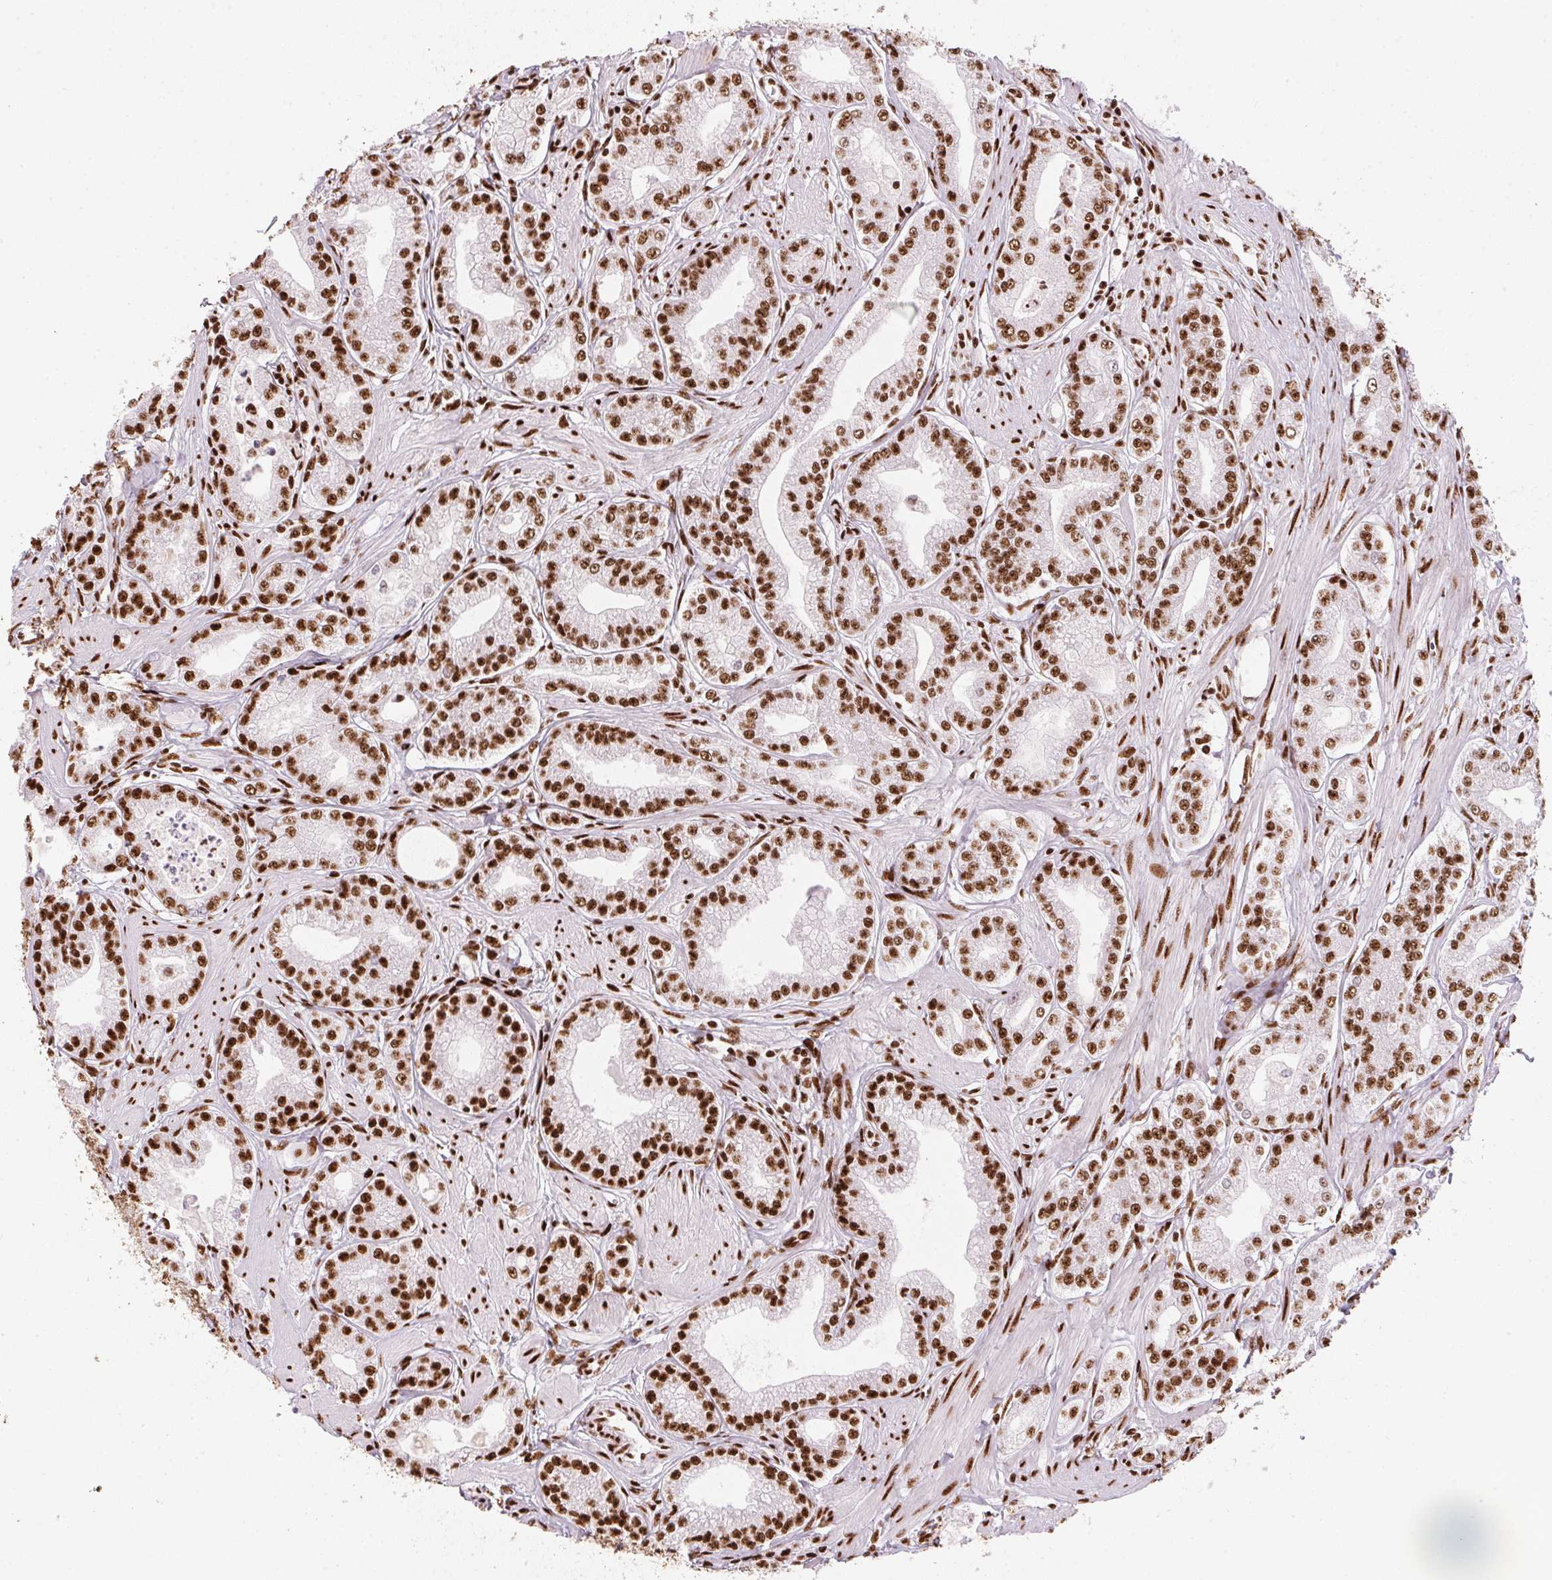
{"staining": {"intensity": "strong", "quantity": ">75%", "location": "nuclear"}, "tissue": "prostate cancer", "cell_type": "Tumor cells", "image_type": "cancer", "snomed": [{"axis": "morphology", "description": "Adenocarcinoma, NOS"}, {"axis": "topography", "description": "Prostate"}], "caption": "High-magnification brightfield microscopy of prostate cancer (adenocarcinoma) stained with DAB (3,3'-diaminobenzidine) (brown) and counterstained with hematoxylin (blue). tumor cells exhibit strong nuclear positivity is present in about>75% of cells. The protein of interest is shown in brown color, while the nuclei are stained blue.", "gene": "PAGE3", "patient": {"sex": "male", "age": 71}}